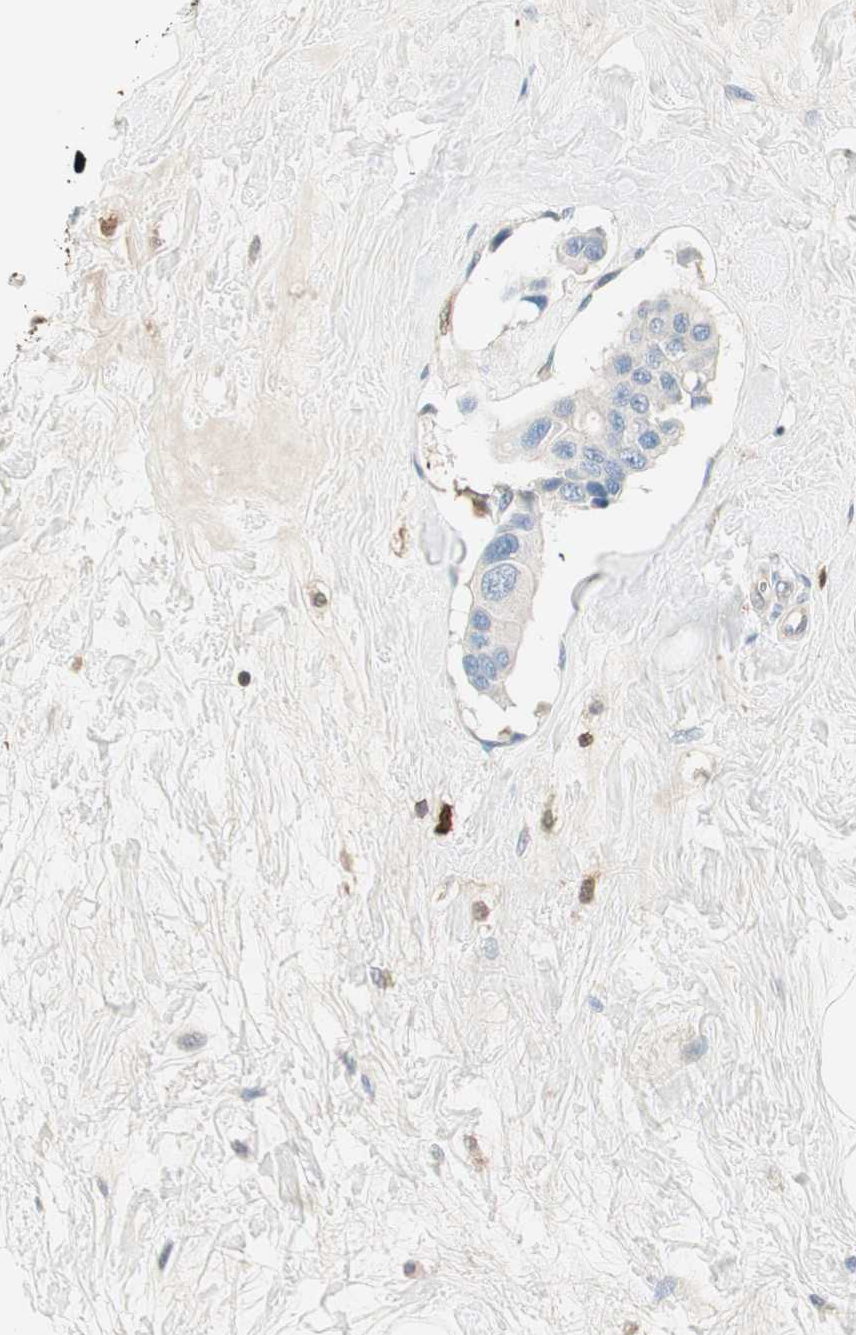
{"staining": {"intensity": "negative", "quantity": "none", "location": "none"}, "tissue": "breast cancer", "cell_type": "Tumor cells", "image_type": "cancer", "snomed": [{"axis": "morphology", "description": "Normal tissue, NOS"}, {"axis": "morphology", "description": "Duct carcinoma"}, {"axis": "topography", "description": "Breast"}], "caption": "IHC of infiltrating ductal carcinoma (breast) demonstrates no positivity in tumor cells.", "gene": "COTL1", "patient": {"sex": "female", "age": 39}}